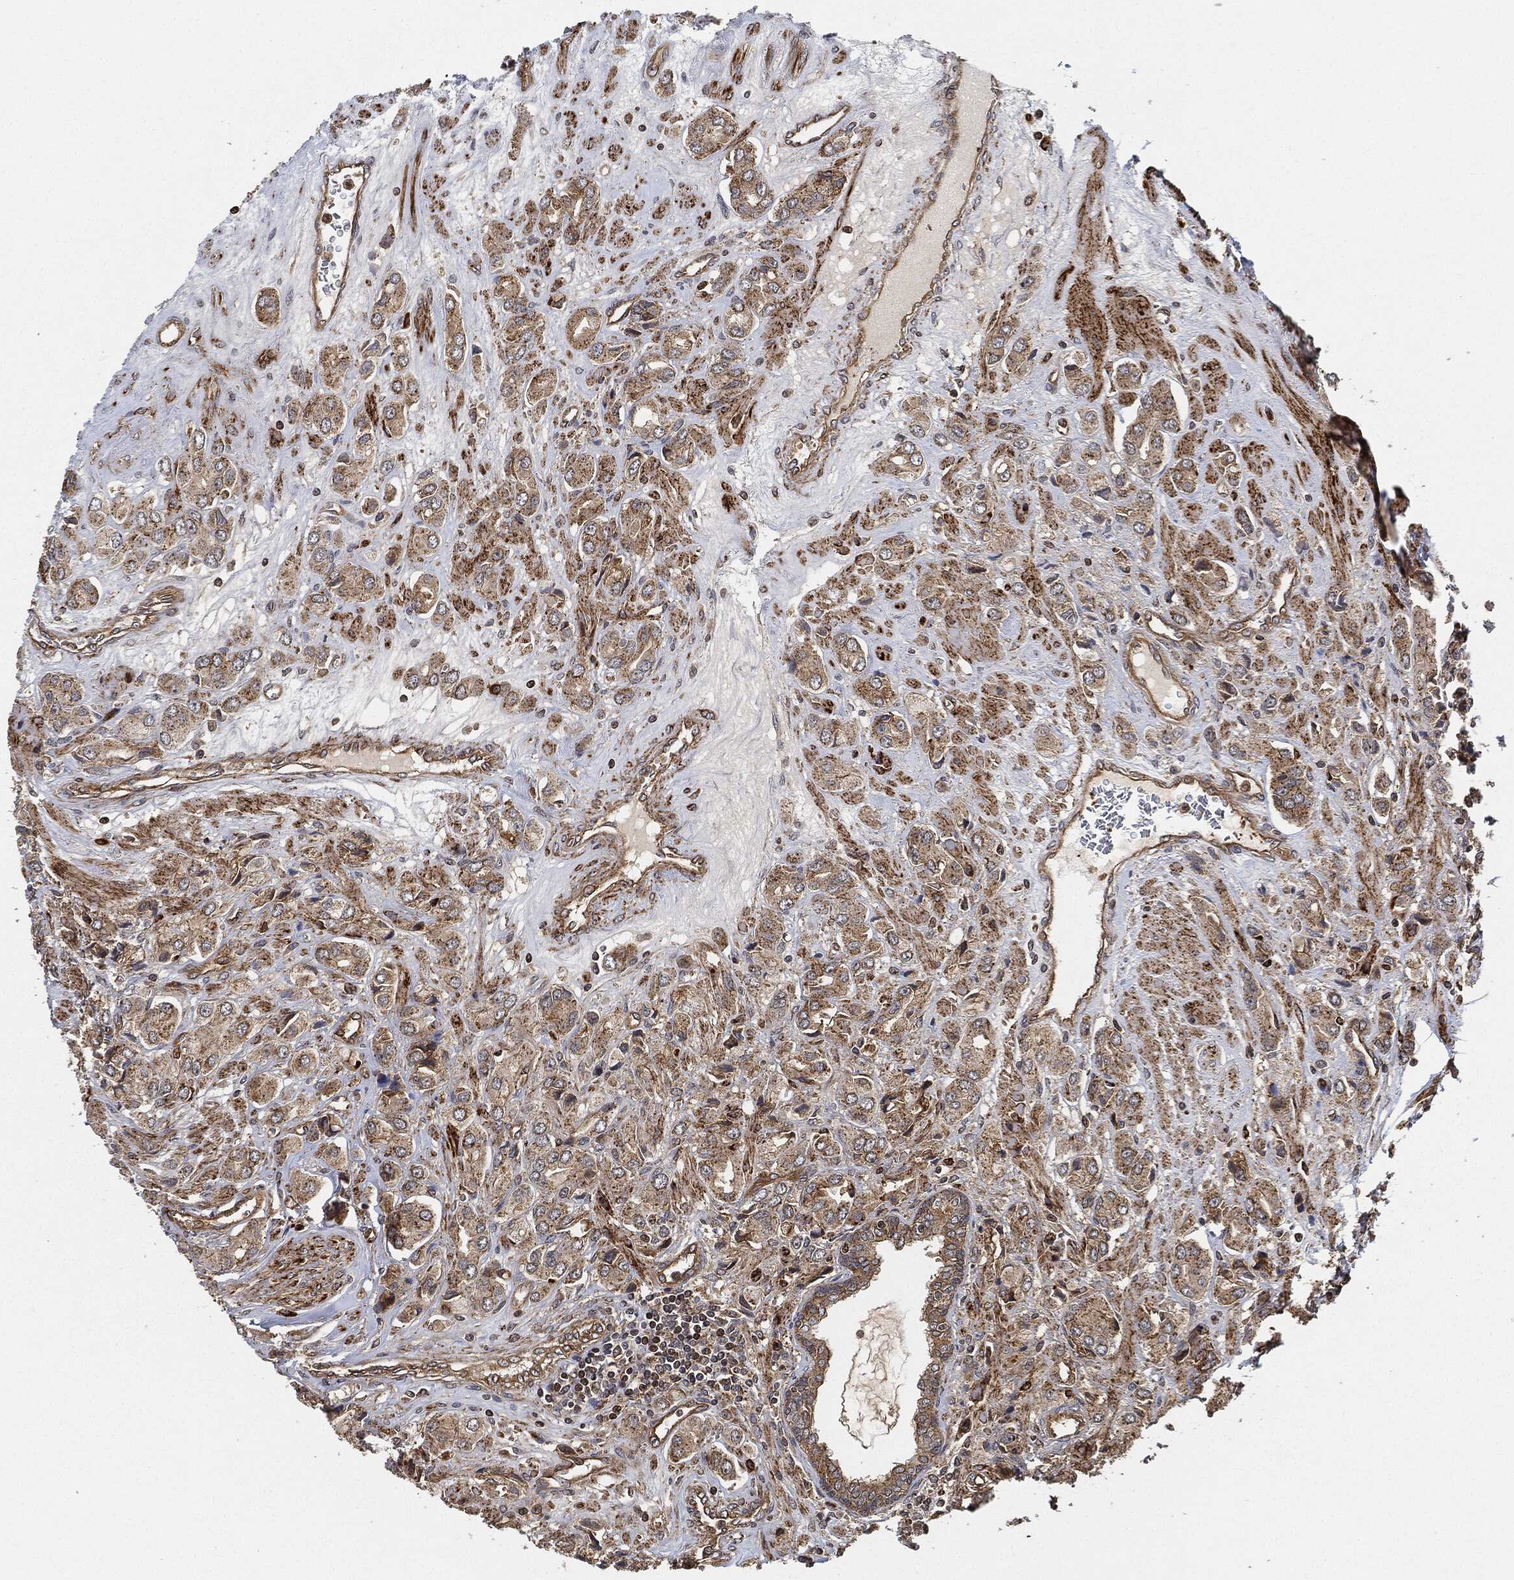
{"staining": {"intensity": "strong", "quantity": "25%-75%", "location": "cytoplasmic/membranous"}, "tissue": "prostate cancer", "cell_type": "Tumor cells", "image_type": "cancer", "snomed": [{"axis": "morphology", "description": "Adenocarcinoma, NOS"}, {"axis": "topography", "description": "Prostate and seminal vesicle, NOS"}, {"axis": "topography", "description": "Prostate"}], "caption": "High-magnification brightfield microscopy of adenocarcinoma (prostate) stained with DAB (brown) and counterstained with hematoxylin (blue). tumor cells exhibit strong cytoplasmic/membranous staining is identified in about25%-75% of cells. Using DAB (brown) and hematoxylin (blue) stains, captured at high magnification using brightfield microscopy.", "gene": "MAP3K3", "patient": {"sex": "male", "age": 69}}